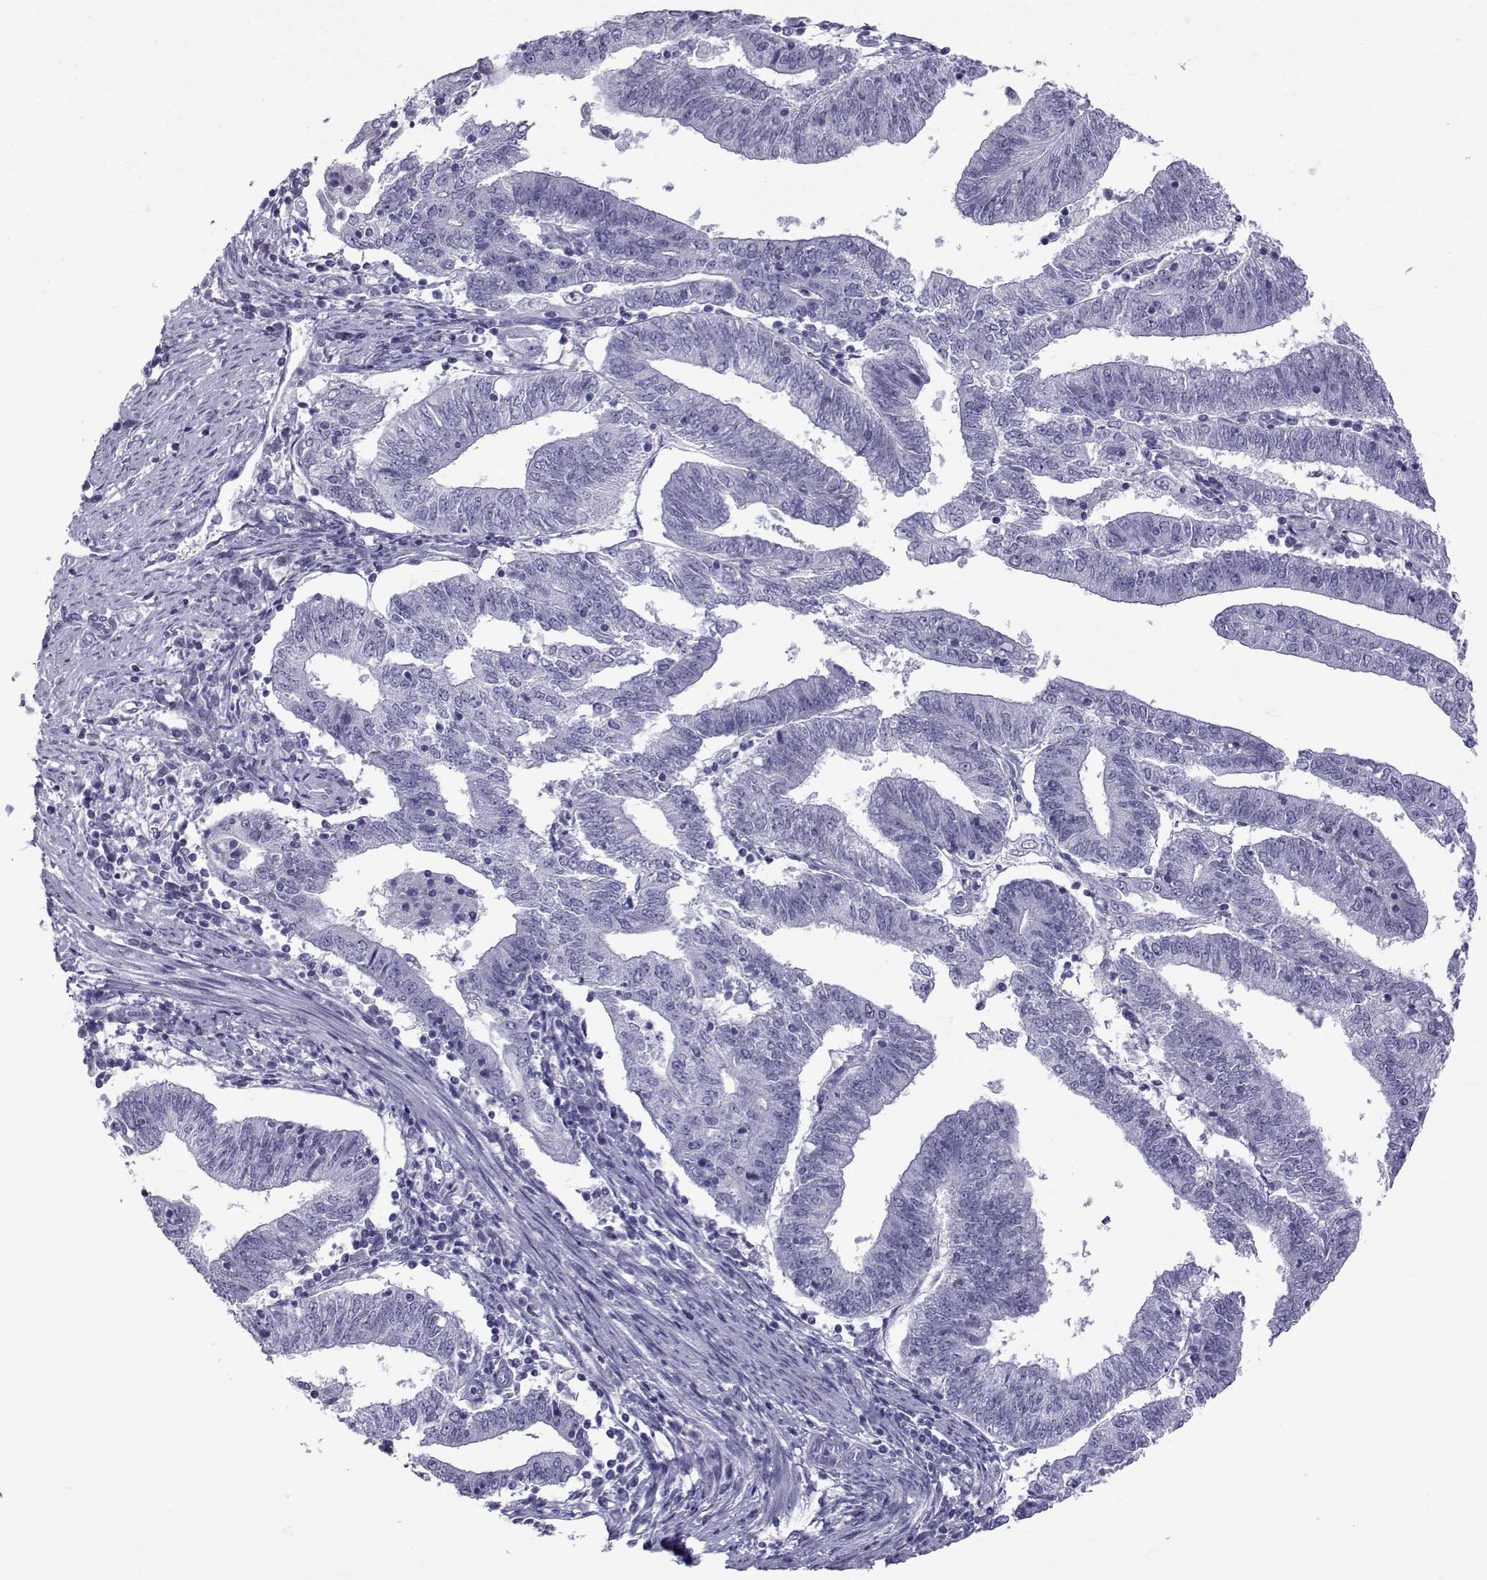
{"staining": {"intensity": "negative", "quantity": "none", "location": "none"}, "tissue": "endometrial cancer", "cell_type": "Tumor cells", "image_type": "cancer", "snomed": [{"axis": "morphology", "description": "Adenocarcinoma, NOS"}, {"axis": "topography", "description": "Endometrium"}], "caption": "The image shows no staining of tumor cells in endometrial cancer (adenocarcinoma).", "gene": "ACTL7A", "patient": {"sex": "female", "age": 82}}